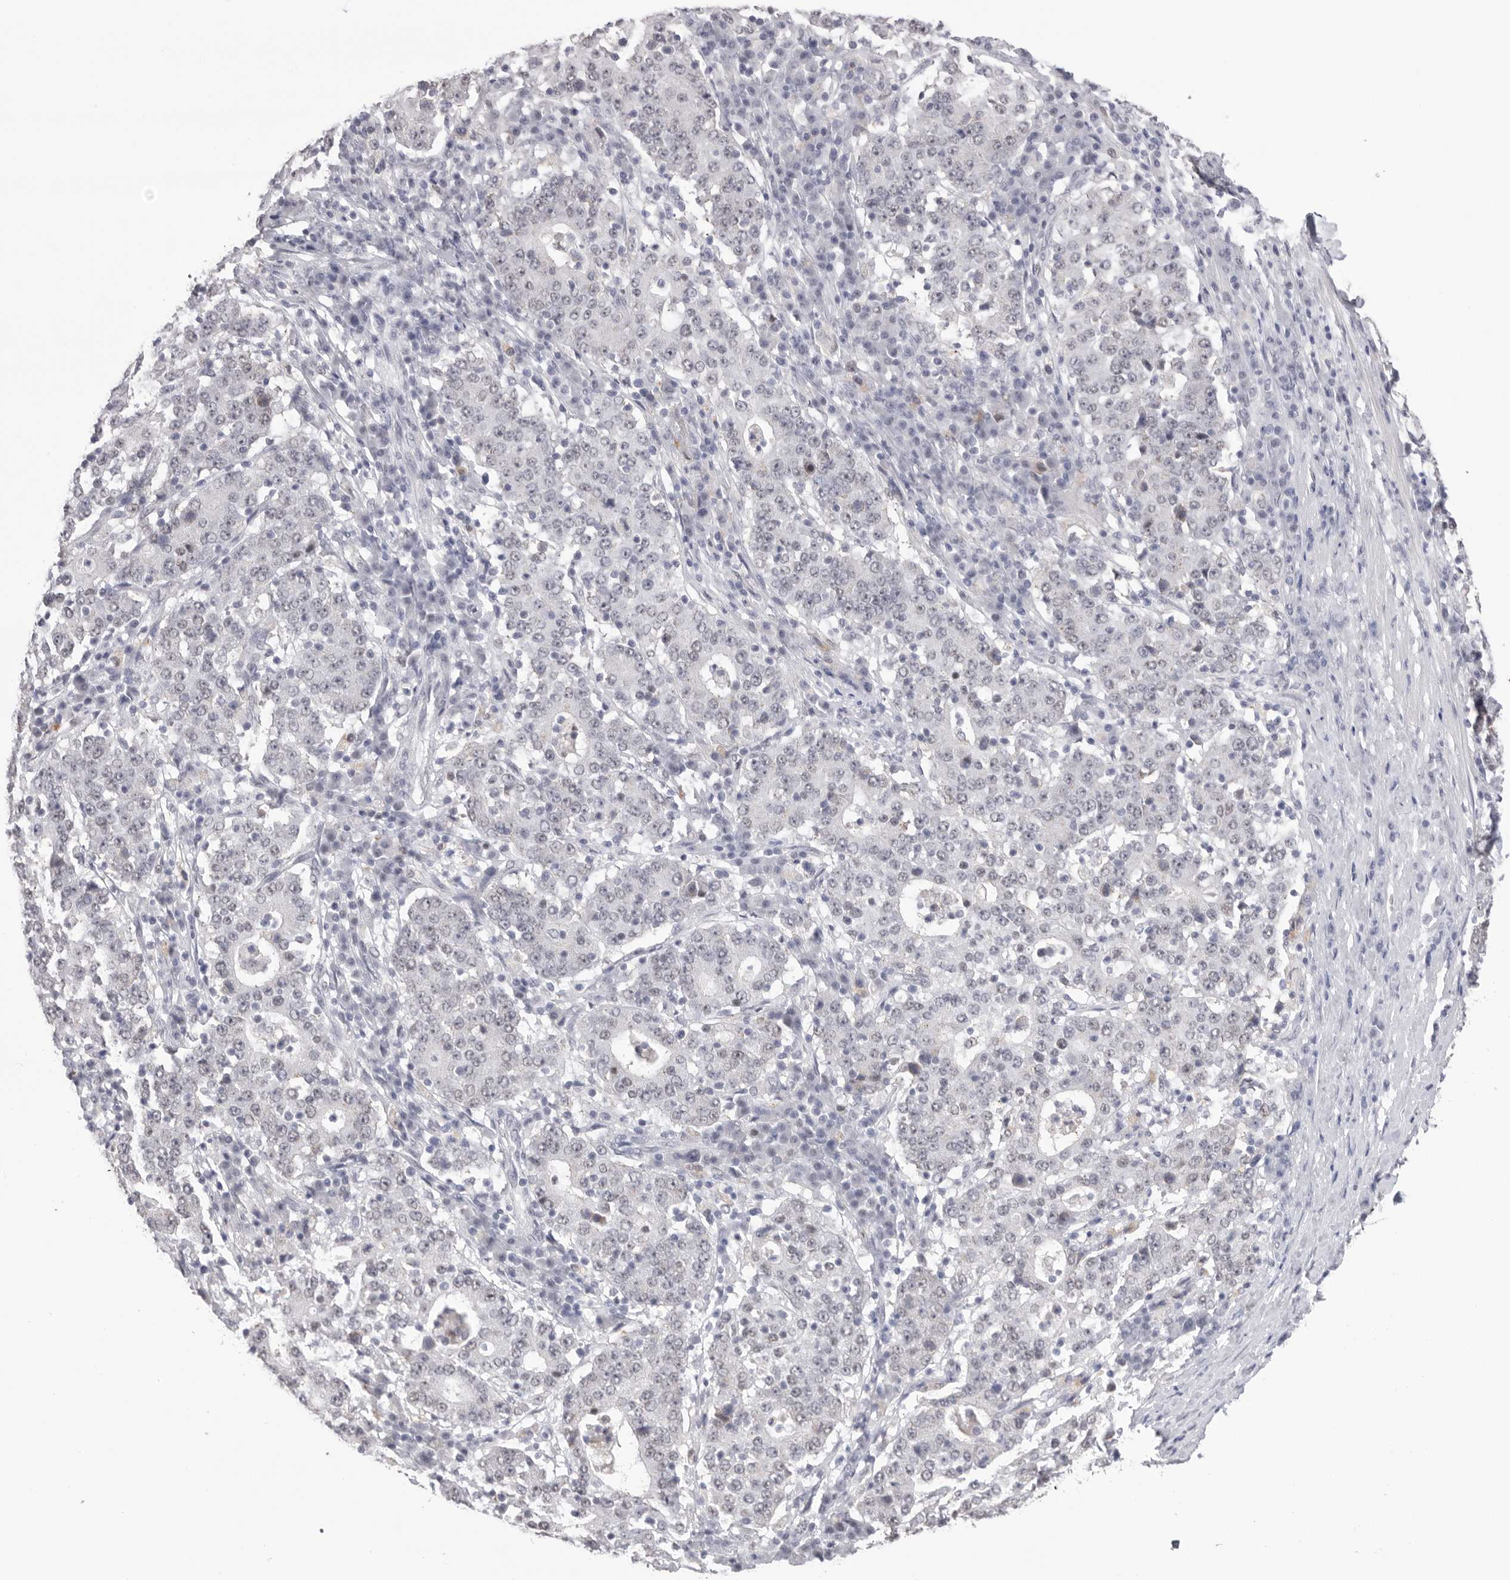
{"staining": {"intensity": "negative", "quantity": "none", "location": "none"}, "tissue": "stomach cancer", "cell_type": "Tumor cells", "image_type": "cancer", "snomed": [{"axis": "morphology", "description": "Adenocarcinoma, NOS"}, {"axis": "topography", "description": "Stomach"}], "caption": "IHC image of human adenocarcinoma (stomach) stained for a protein (brown), which reveals no positivity in tumor cells. (DAB (3,3'-diaminobenzidine) immunohistochemistry, high magnification).", "gene": "BCLAF3", "patient": {"sex": "male", "age": 59}}